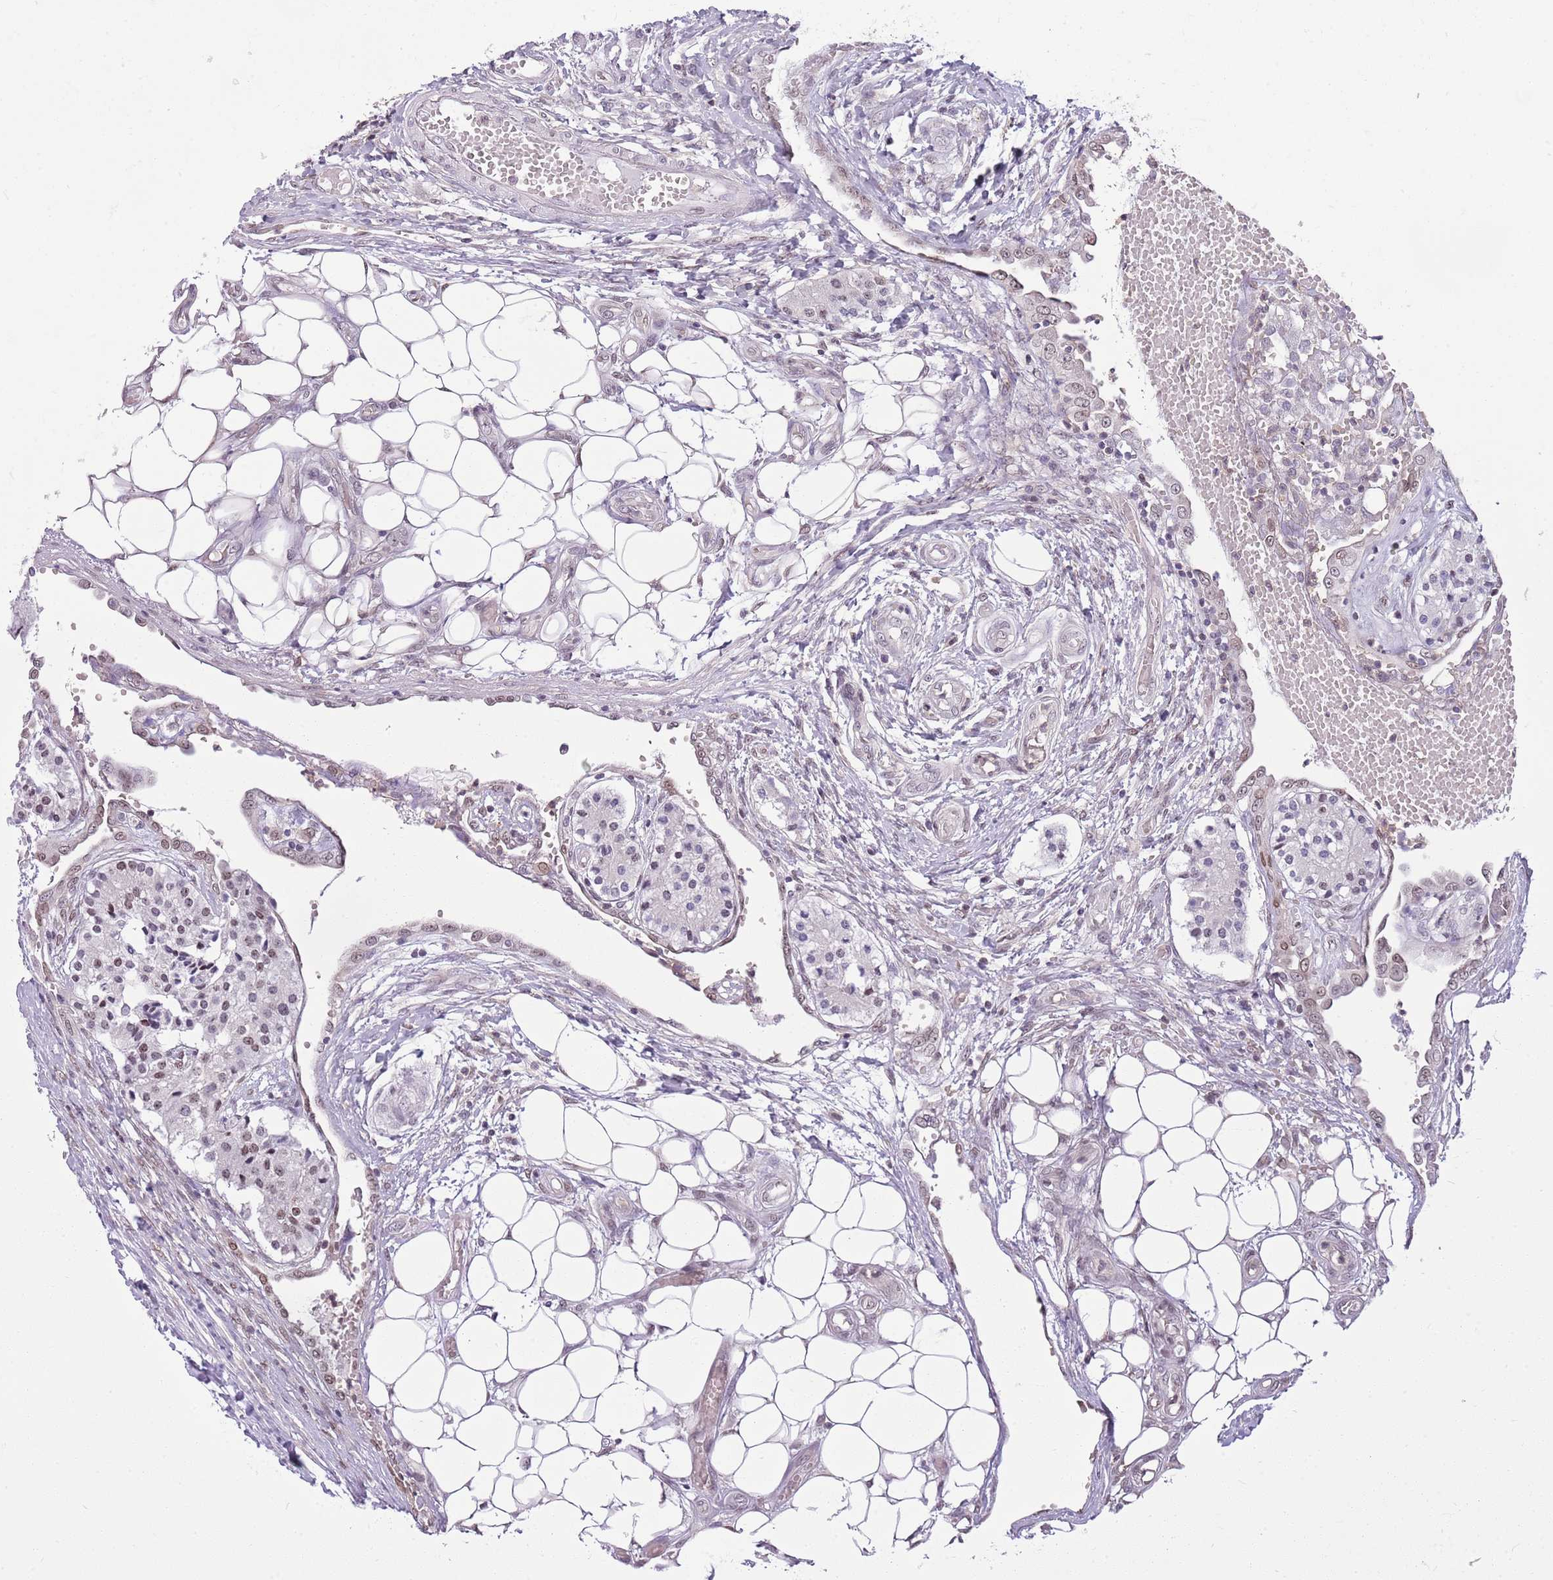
{"staining": {"intensity": "negative", "quantity": "none", "location": "none"}, "tissue": "carcinoid", "cell_type": "Tumor cells", "image_type": "cancer", "snomed": [{"axis": "morphology", "description": "Carcinoid, malignant, NOS"}, {"axis": "topography", "description": "Colon"}], "caption": "There is no significant positivity in tumor cells of carcinoid (malignant).", "gene": "DHX32", "patient": {"sex": "female", "age": 52}}